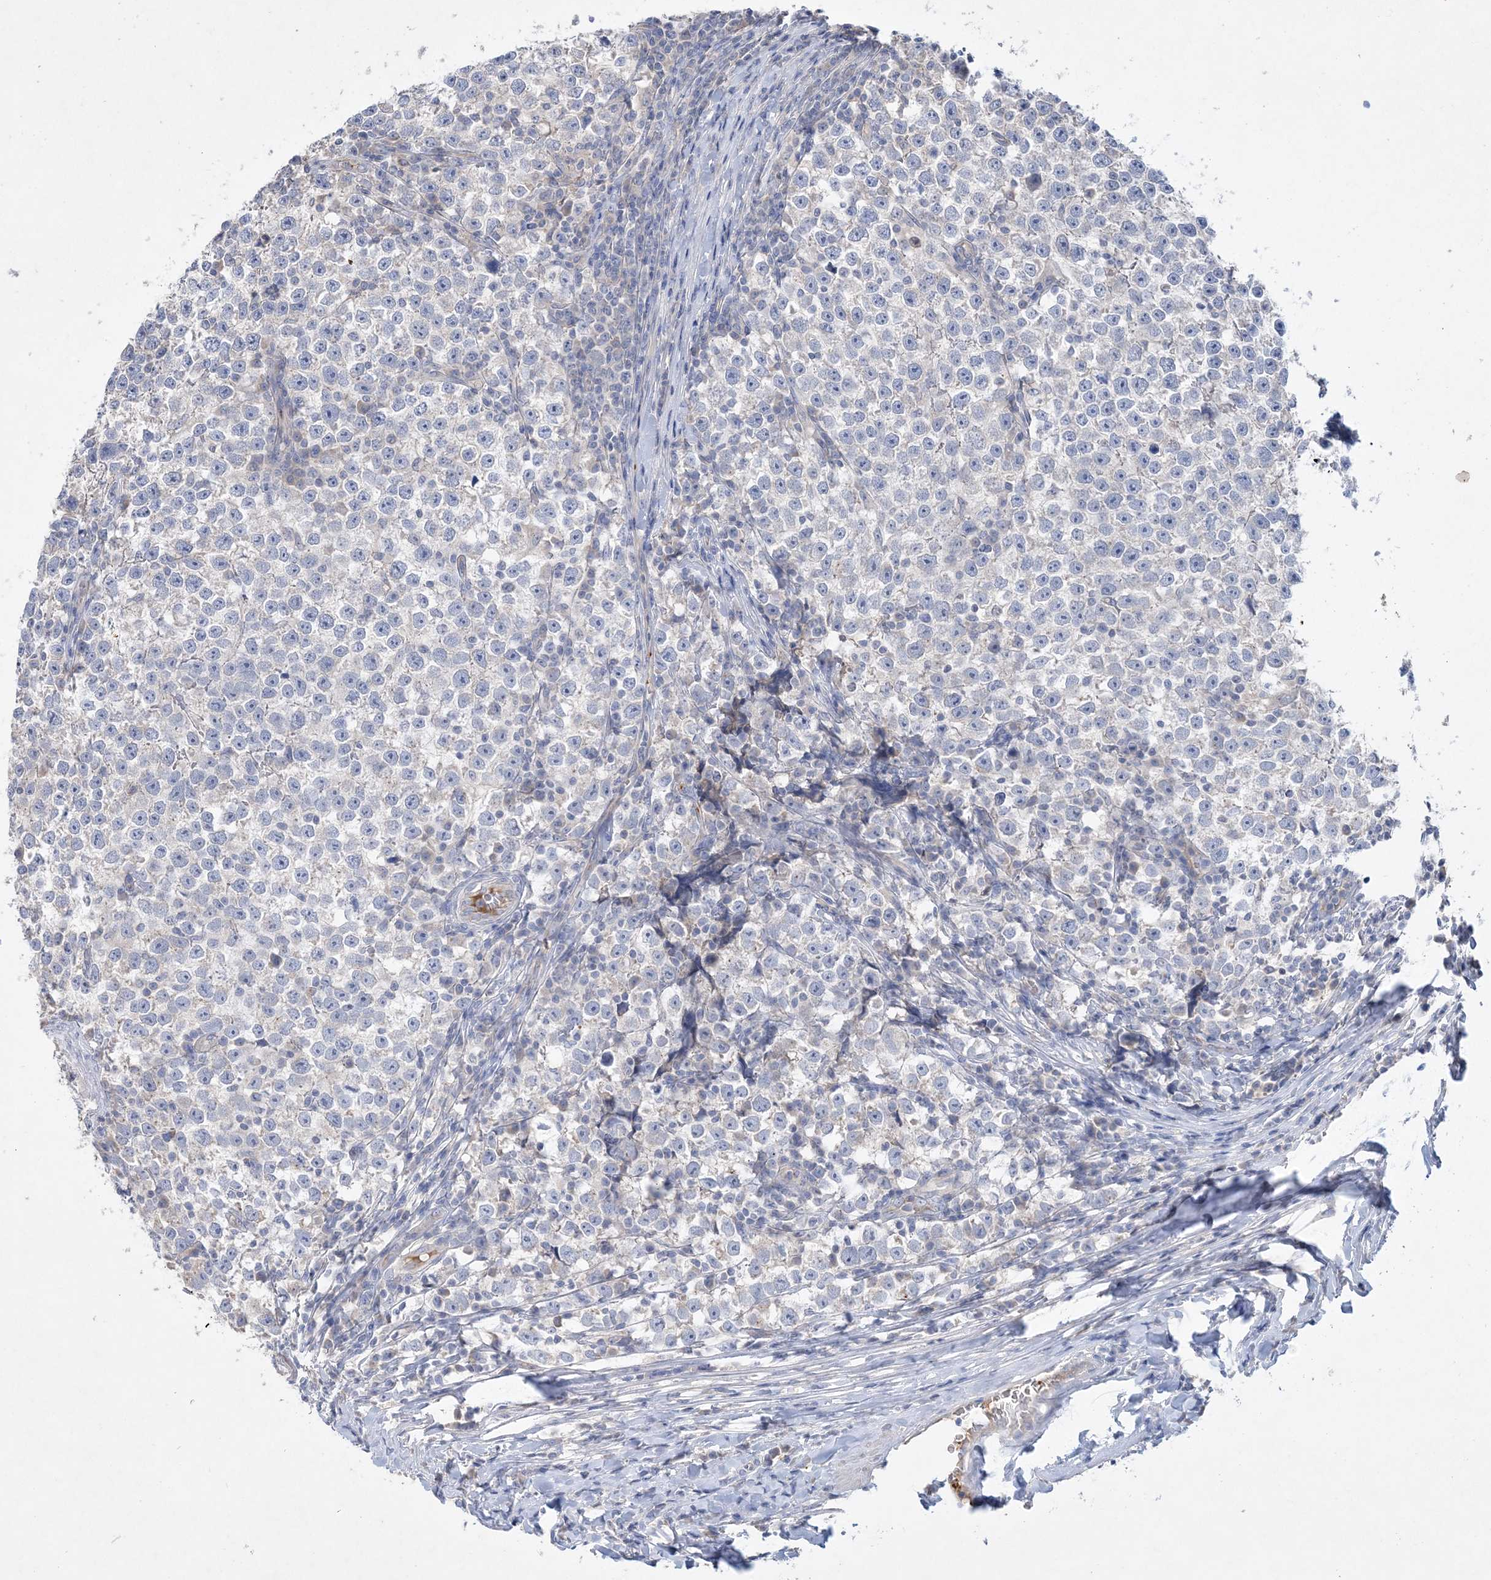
{"staining": {"intensity": "negative", "quantity": "none", "location": "none"}, "tissue": "testis cancer", "cell_type": "Tumor cells", "image_type": "cancer", "snomed": [{"axis": "morphology", "description": "Normal tissue, NOS"}, {"axis": "morphology", "description": "Seminoma, NOS"}, {"axis": "topography", "description": "Testis"}], "caption": "IHC micrograph of human testis seminoma stained for a protein (brown), which reveals no expression in tumor cells.", "gene": "ADCK2", "patient": {"sex": "male", "age": 43}}